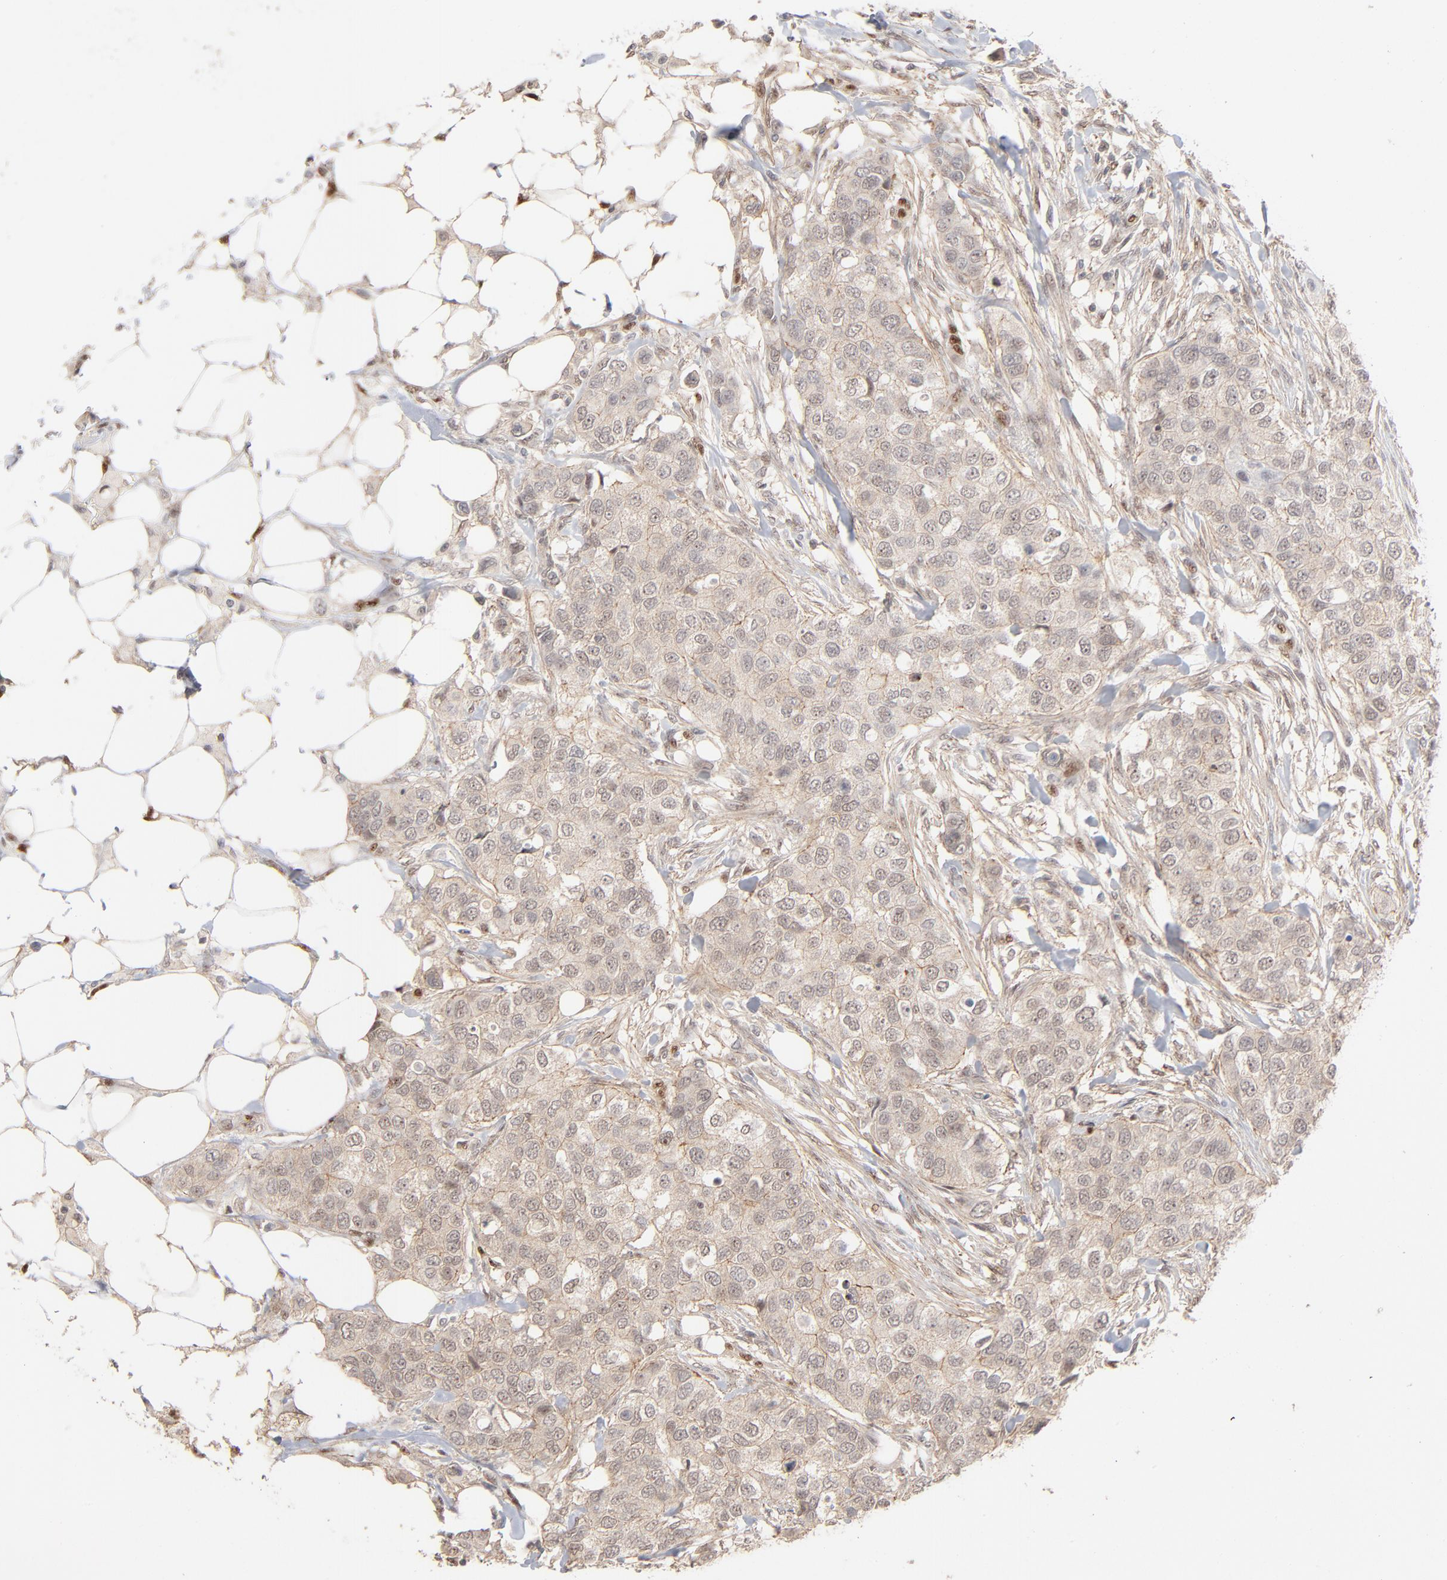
{"staining": {"intensity": "weak", "quantity": ">75%", "location": "cytoplasmic/membranous"}, "tissue": "breast cancer", "cell_type": "Tumor cells", "image_type": "cancer", "snomed": [{"axis": "morphology", "description": "Normal tissue, NOS"}, {"axis": "morphology", "description": "Duct carcinoma"}, {"axis": "topography", "description": "Breast"}], "caption": "Approximately >75% of tumor cells in human breast intraductal carcinoma demonstrate weak cytoplasmic/membranous protein expression as visualized by brown immunohistochemical staining.", "gene": "NFIB", "patient": {"sex": "female", "age": 49}}